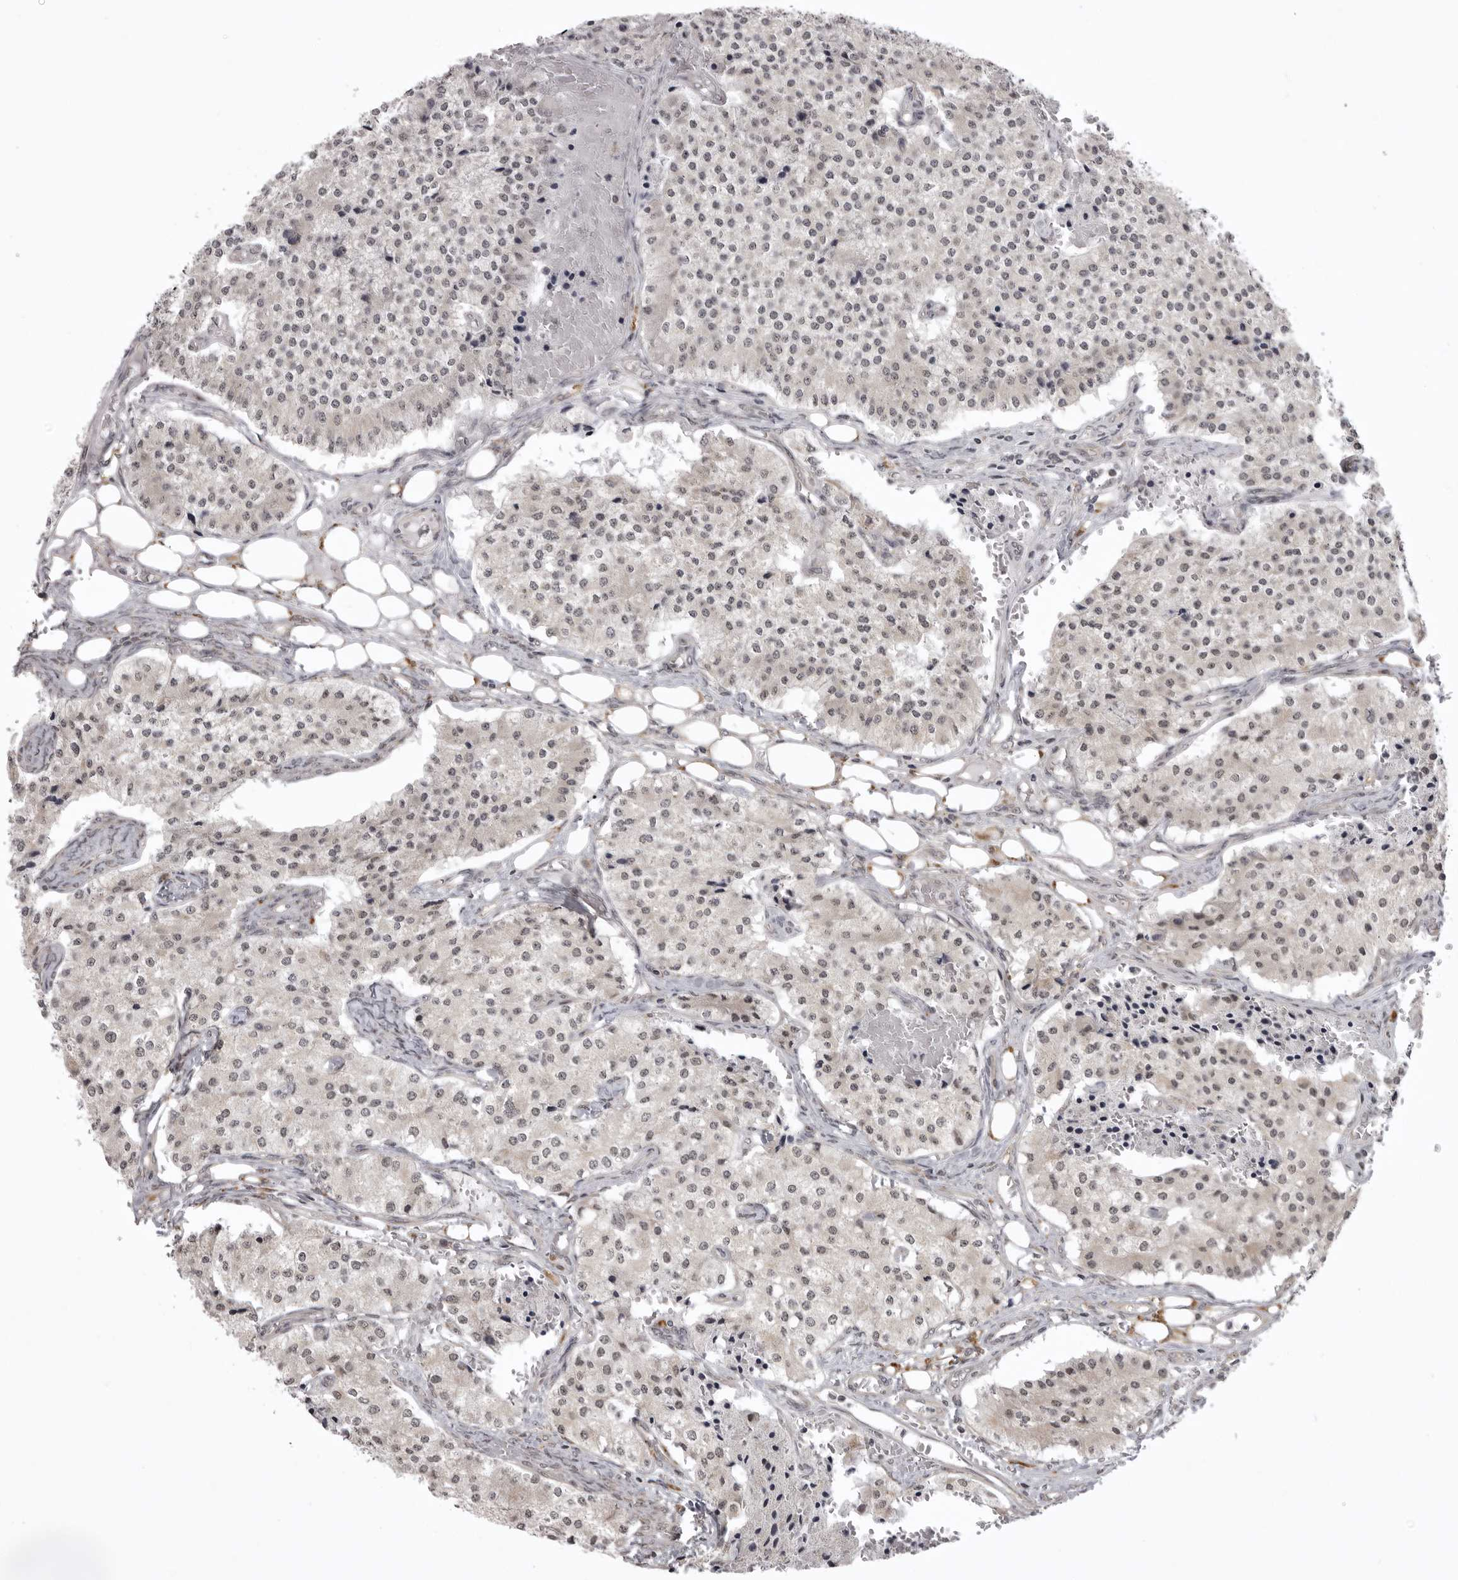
{"staining": {"intensity": "weak", "quantity": "<25%", "location": "nuclear"}, "tissue": "carcinoid", "cell_type": "Tumor cells", "image_type": "cancer", "snomed": [{"axis": "morphology", "description": "Carcinoid, malignant, NOS"}, {"axis": "topography", "description": "Colon"}], "caption": "Tumor cells show no significant protein positivity in carcinoid. (DAB (3,3'-diaminobenzidine) IHC visualized using brightfield microscopy, high magnification).", "gene": "C1orf109", "patient": {"sex": "female", "age": 52}}